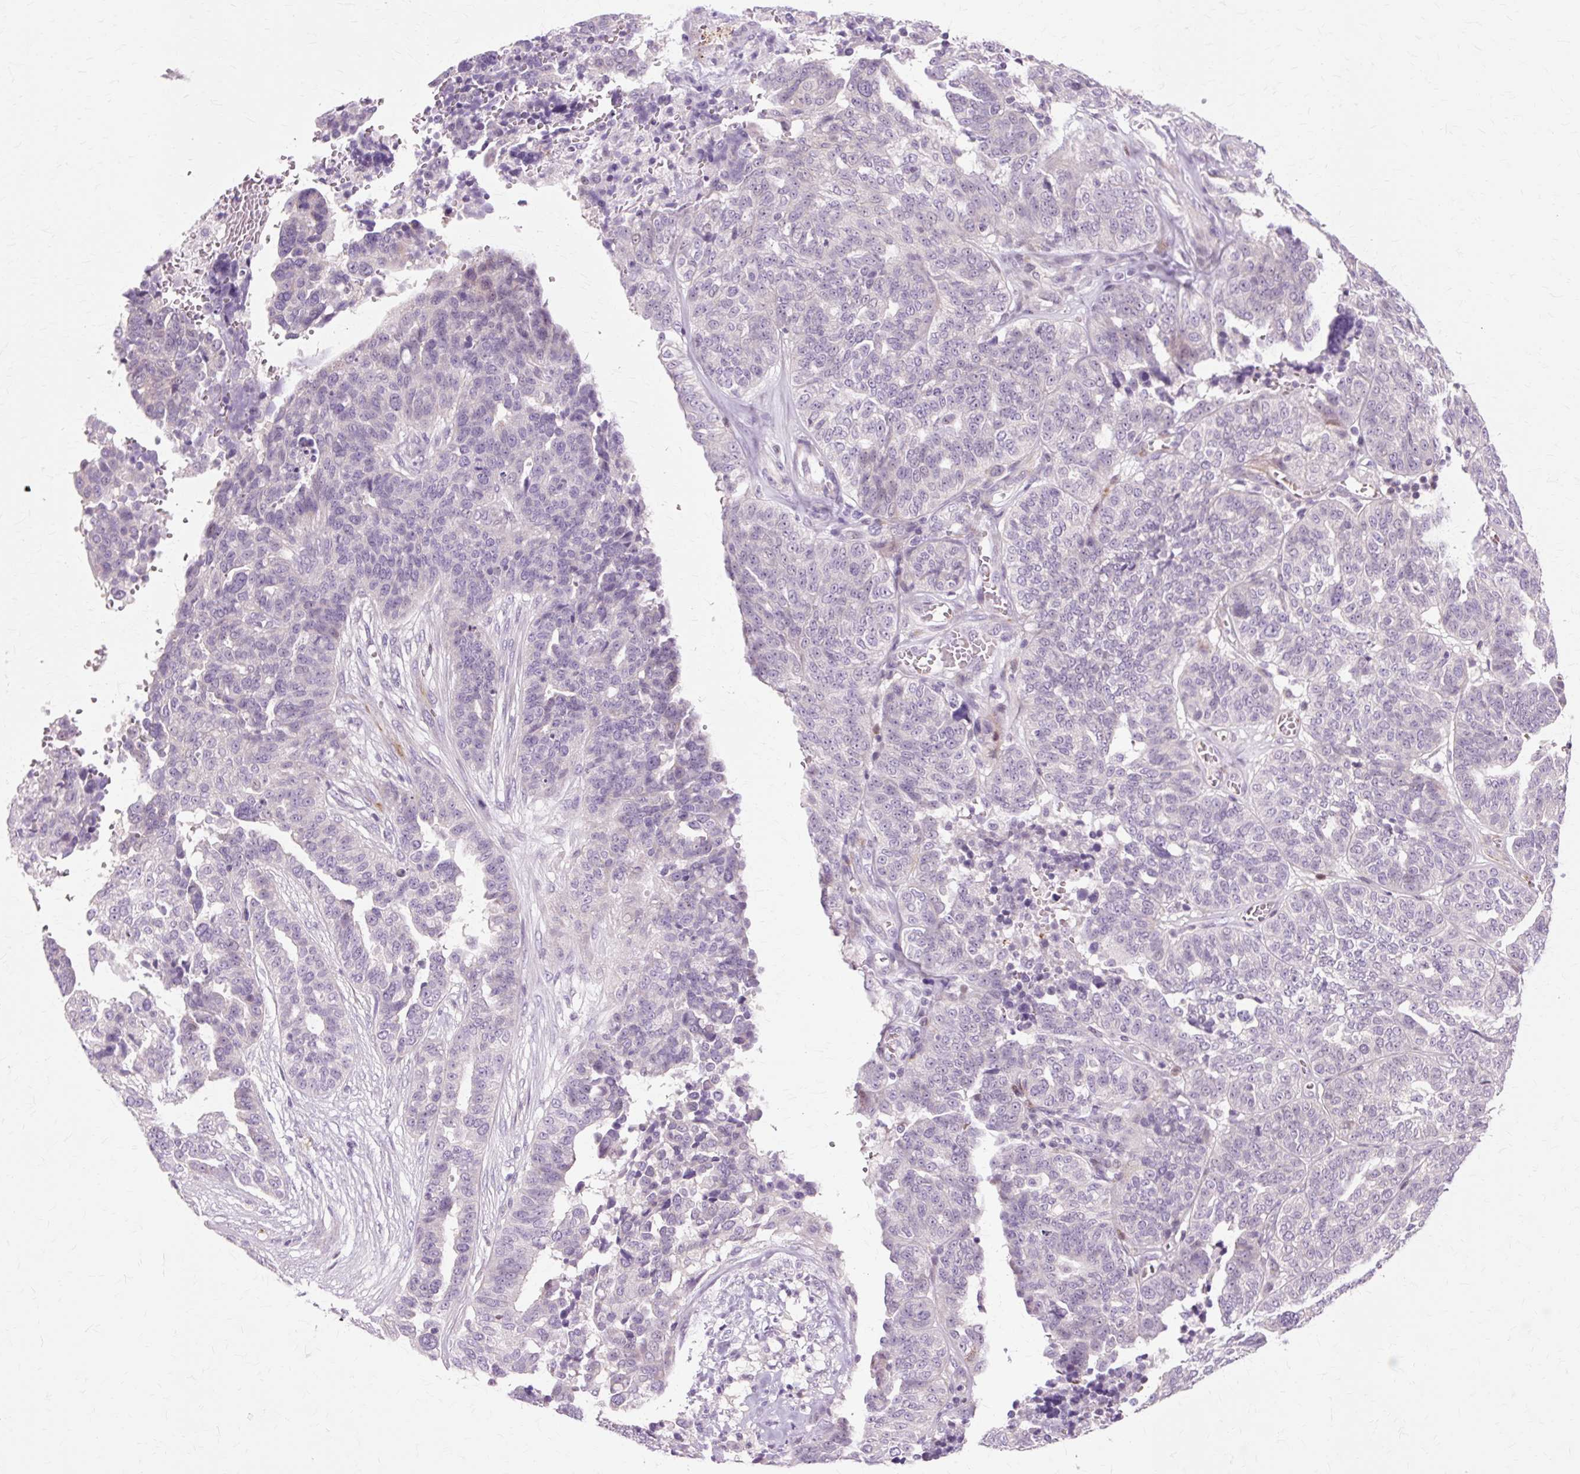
{"staining": {"intensity": "negative", "quantity": "none", "location": "none"}, "tissue": "ovarian cancer", "cell_type": "Tumor cells", "image_type": "cancer", "snomed": [{"axis": "morphology", "description": "Cystadenocarcinoma, serous, NOS"}, {"axis": "topography", "description": "Ovary"}], "caption": "There is no significant positivity in tumor cells of ovarian cancer (serous cystadenocarcinoma). (DAB immunohistochemistry (IHC), high magnification).", "gene": "ZNF35", "patient": {"sex": "female", "age": 59}}